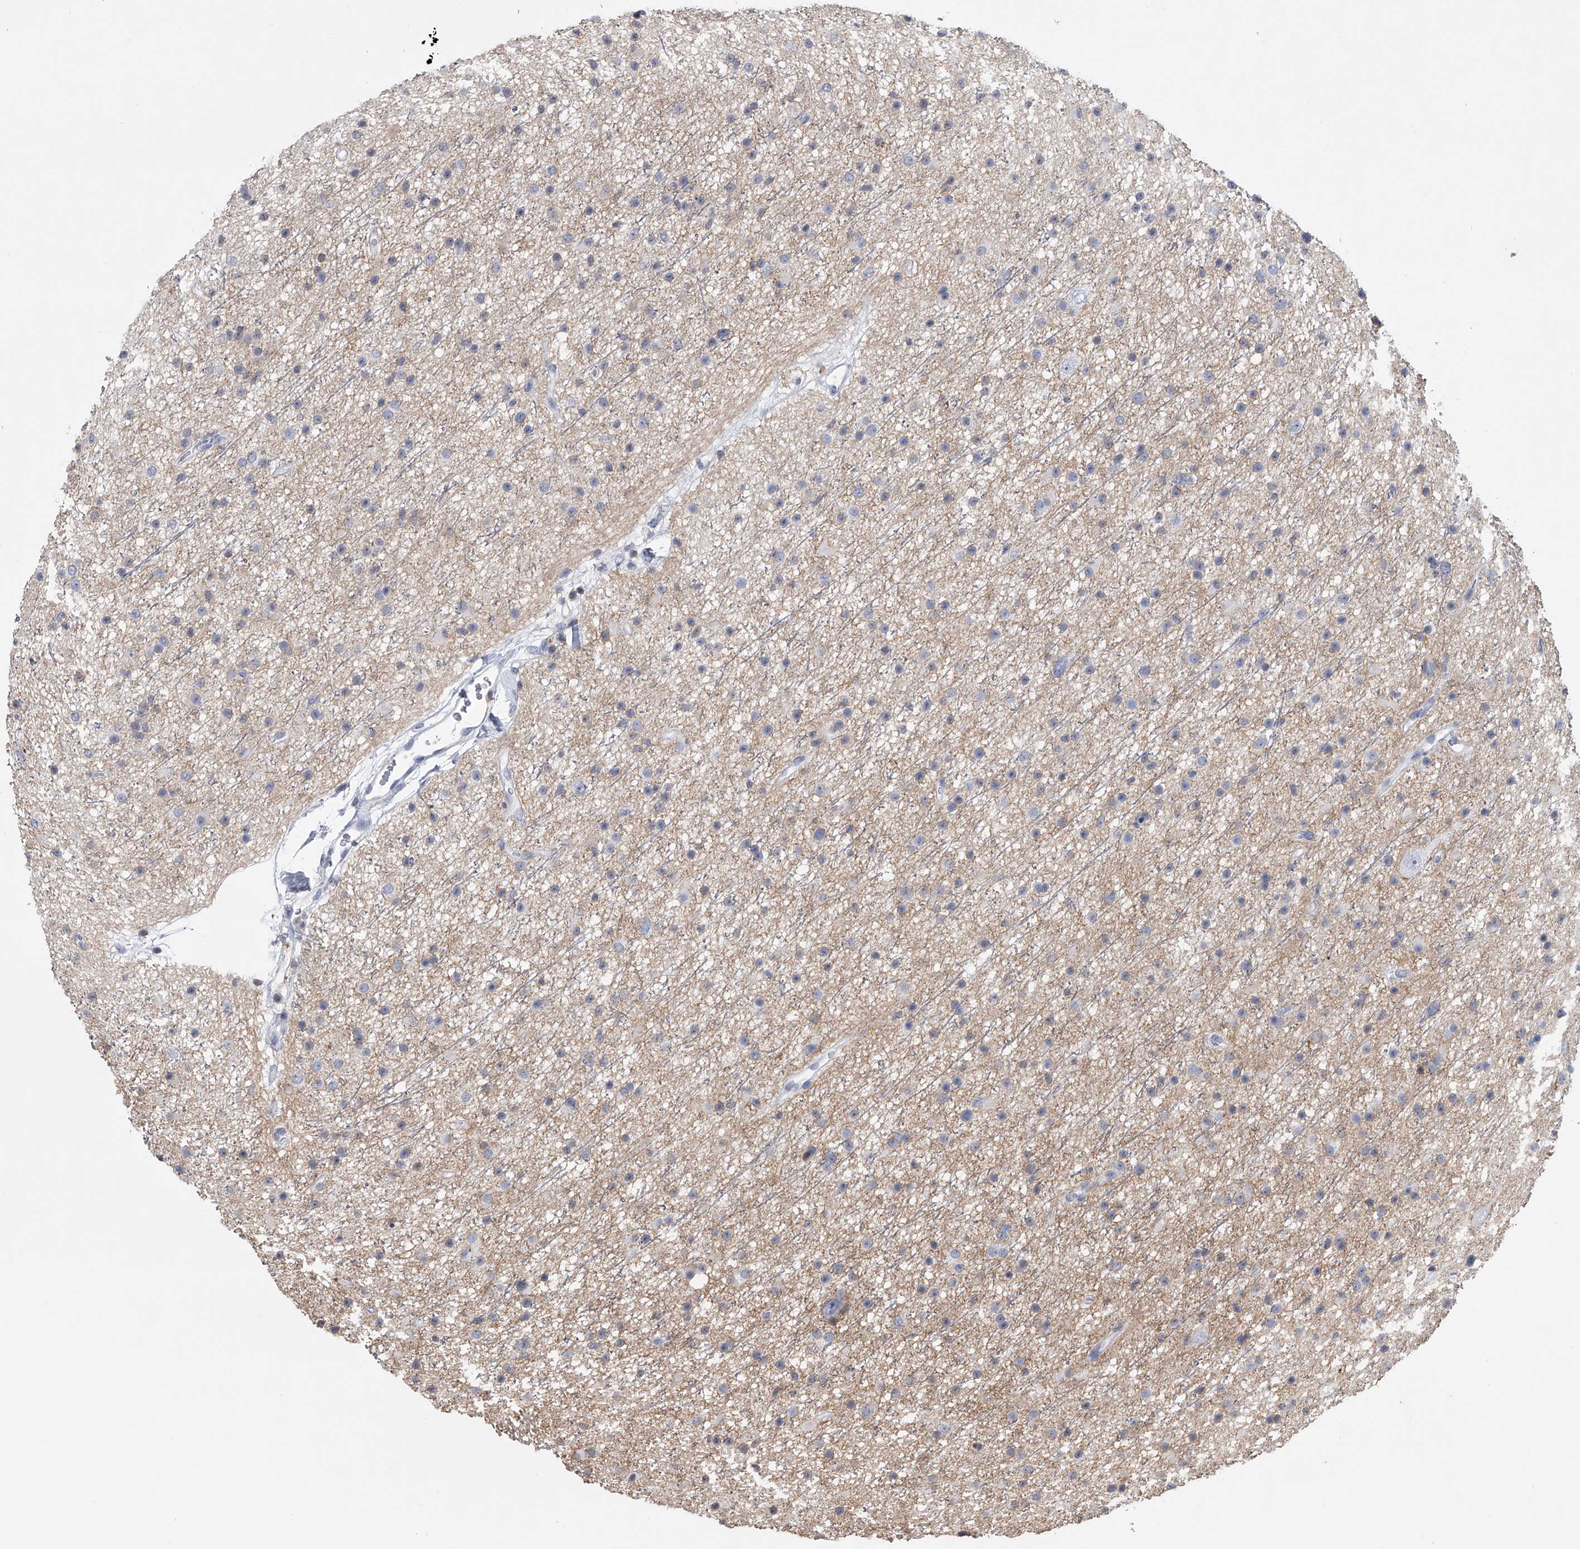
{"staining": {"intensity": "negative", "quantity": "none", "location": "none"}, "tissue": "glioma", "cell_type": "Tumor cells", "image_type": "cancer", "snomed": [{"axis": "morphology", "description": "Glioma, malignant, Low grade"}, {"axis": "topography", "description": "Cerebral cortex"}], "caption": "This image is of glioma stained with immunohistochemistry to label a protein in brown with the nuclei are counter-stained blue. There is no expression in tumor cells.", "gene": "TASP1", "patient": {"sex": "female", "age": 39}}